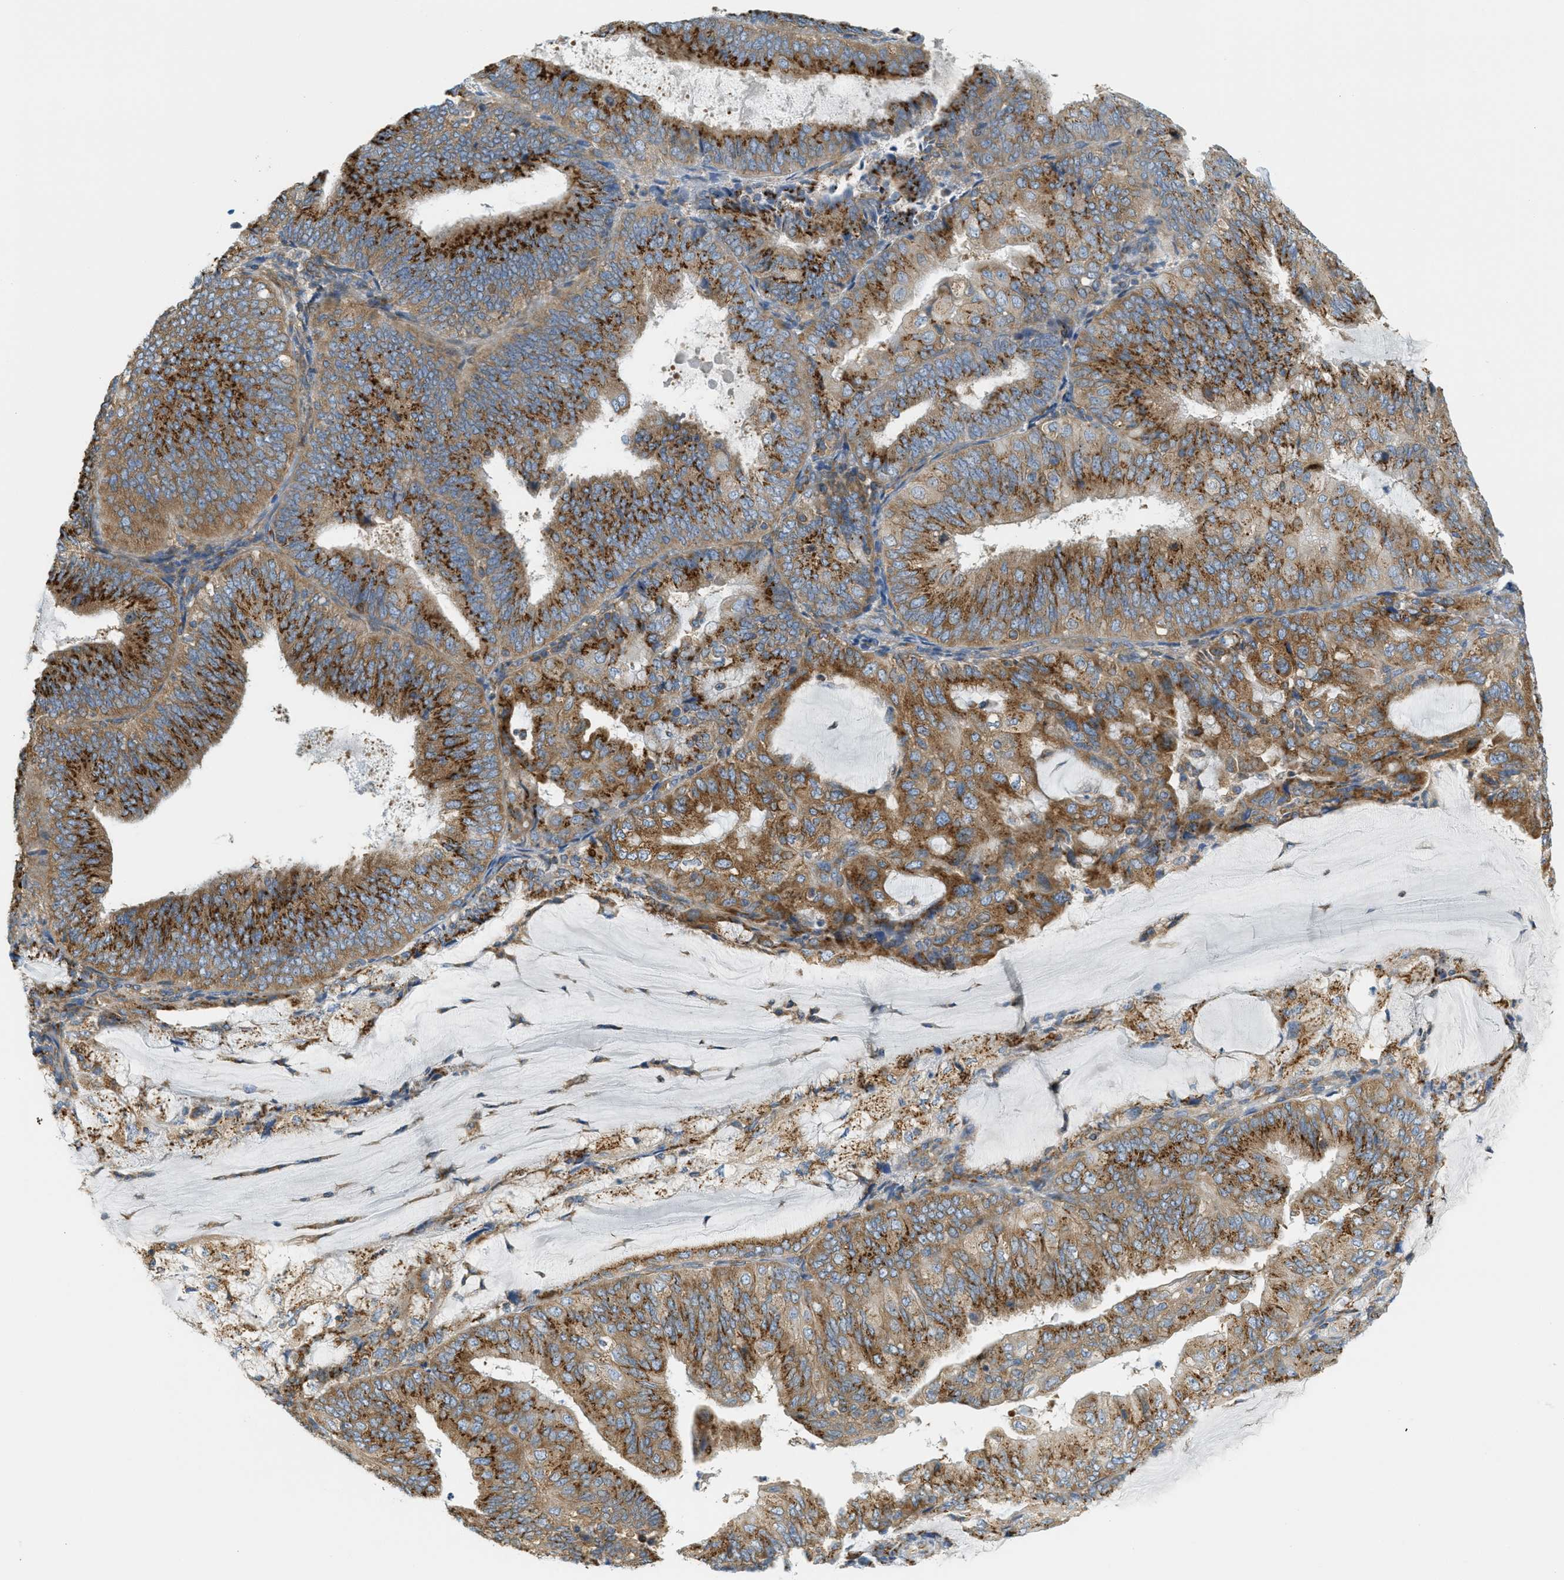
{"staining": {"intensity": "strong", "quantity": "25%-75%", "location": "cytoplasmic/membranous"}, "tissue": "endometrial cancer", "cell_type": "Tumor cells", "image_type": "cancer", "snomed": [{"axis": "morphology", "description": "Adenocarcinoma, NOS"}, {"axis": "topography", "description": "Endometrium"}], "caption": "There is high levels of strong cytoplasmic/membranous expression in tumor cells of adenocarcinoma (endometrial), as demonstrated by immunohistochemical staining (brown color).", "gene": "ABCF1", "patient": {"sex": "female", "age": 81}}